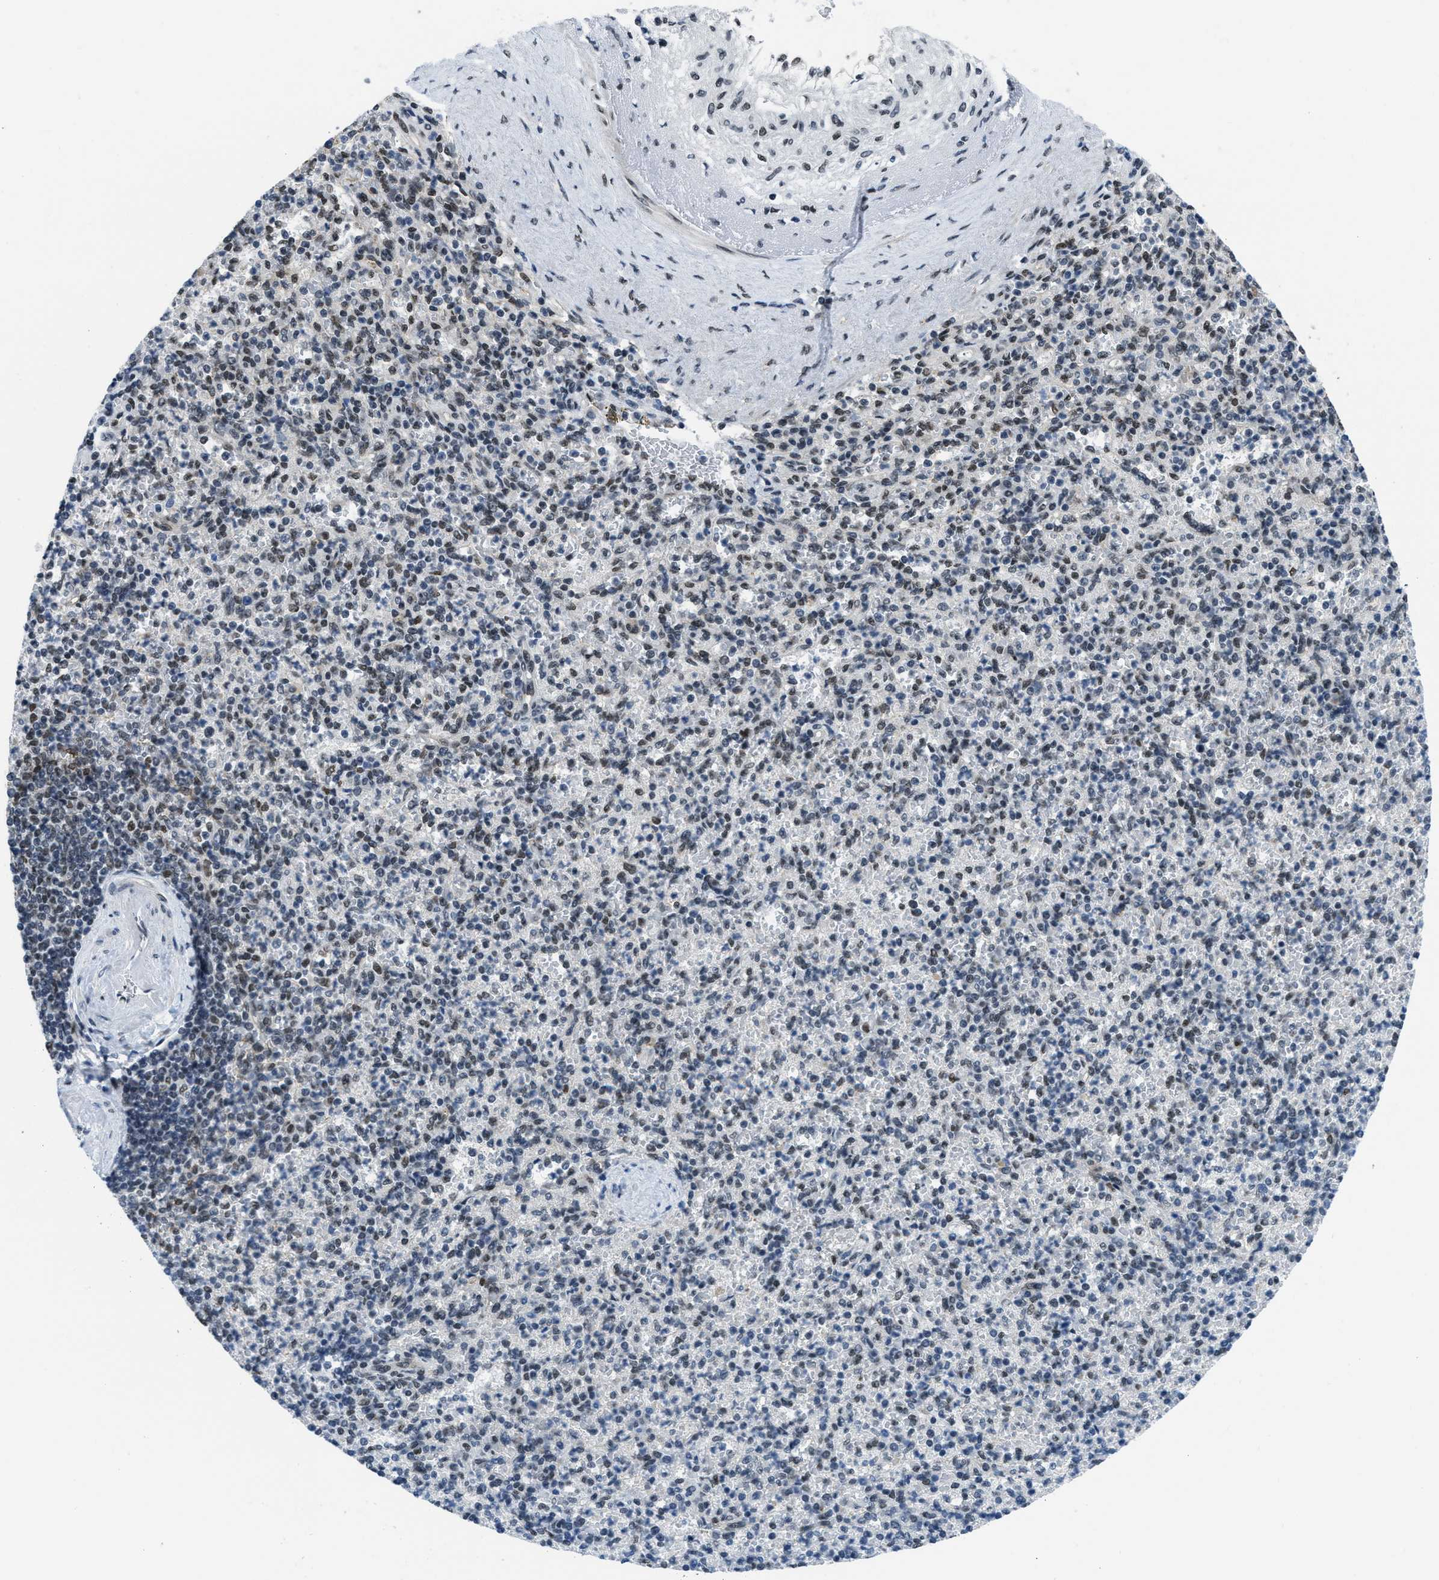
{"staining": {"intensity": "weak", "quantity": "25%-75%", "location": "nuclear"}, "tissue": "spleen", "cell_type": "Cells in red pulp", "image_type": "normal", "snomed": [{"axis": "morphology", "description": "Normal tissue, NOS"}, {"axis": "topography", "description": "Spleen"}], "caption": "Immunohistochemical staining of benign spleen exhibits low levels of weak nuclear staining in about 25%-75% of cells in red pulp. The staining was performed using DAB to visualize the protein expression in brown, while the nuclei were stained in blue with hematoxylin (Magnification: 20x).", "gene": "GATAD2B", "patient": {"sex": "female", "age": 74}}